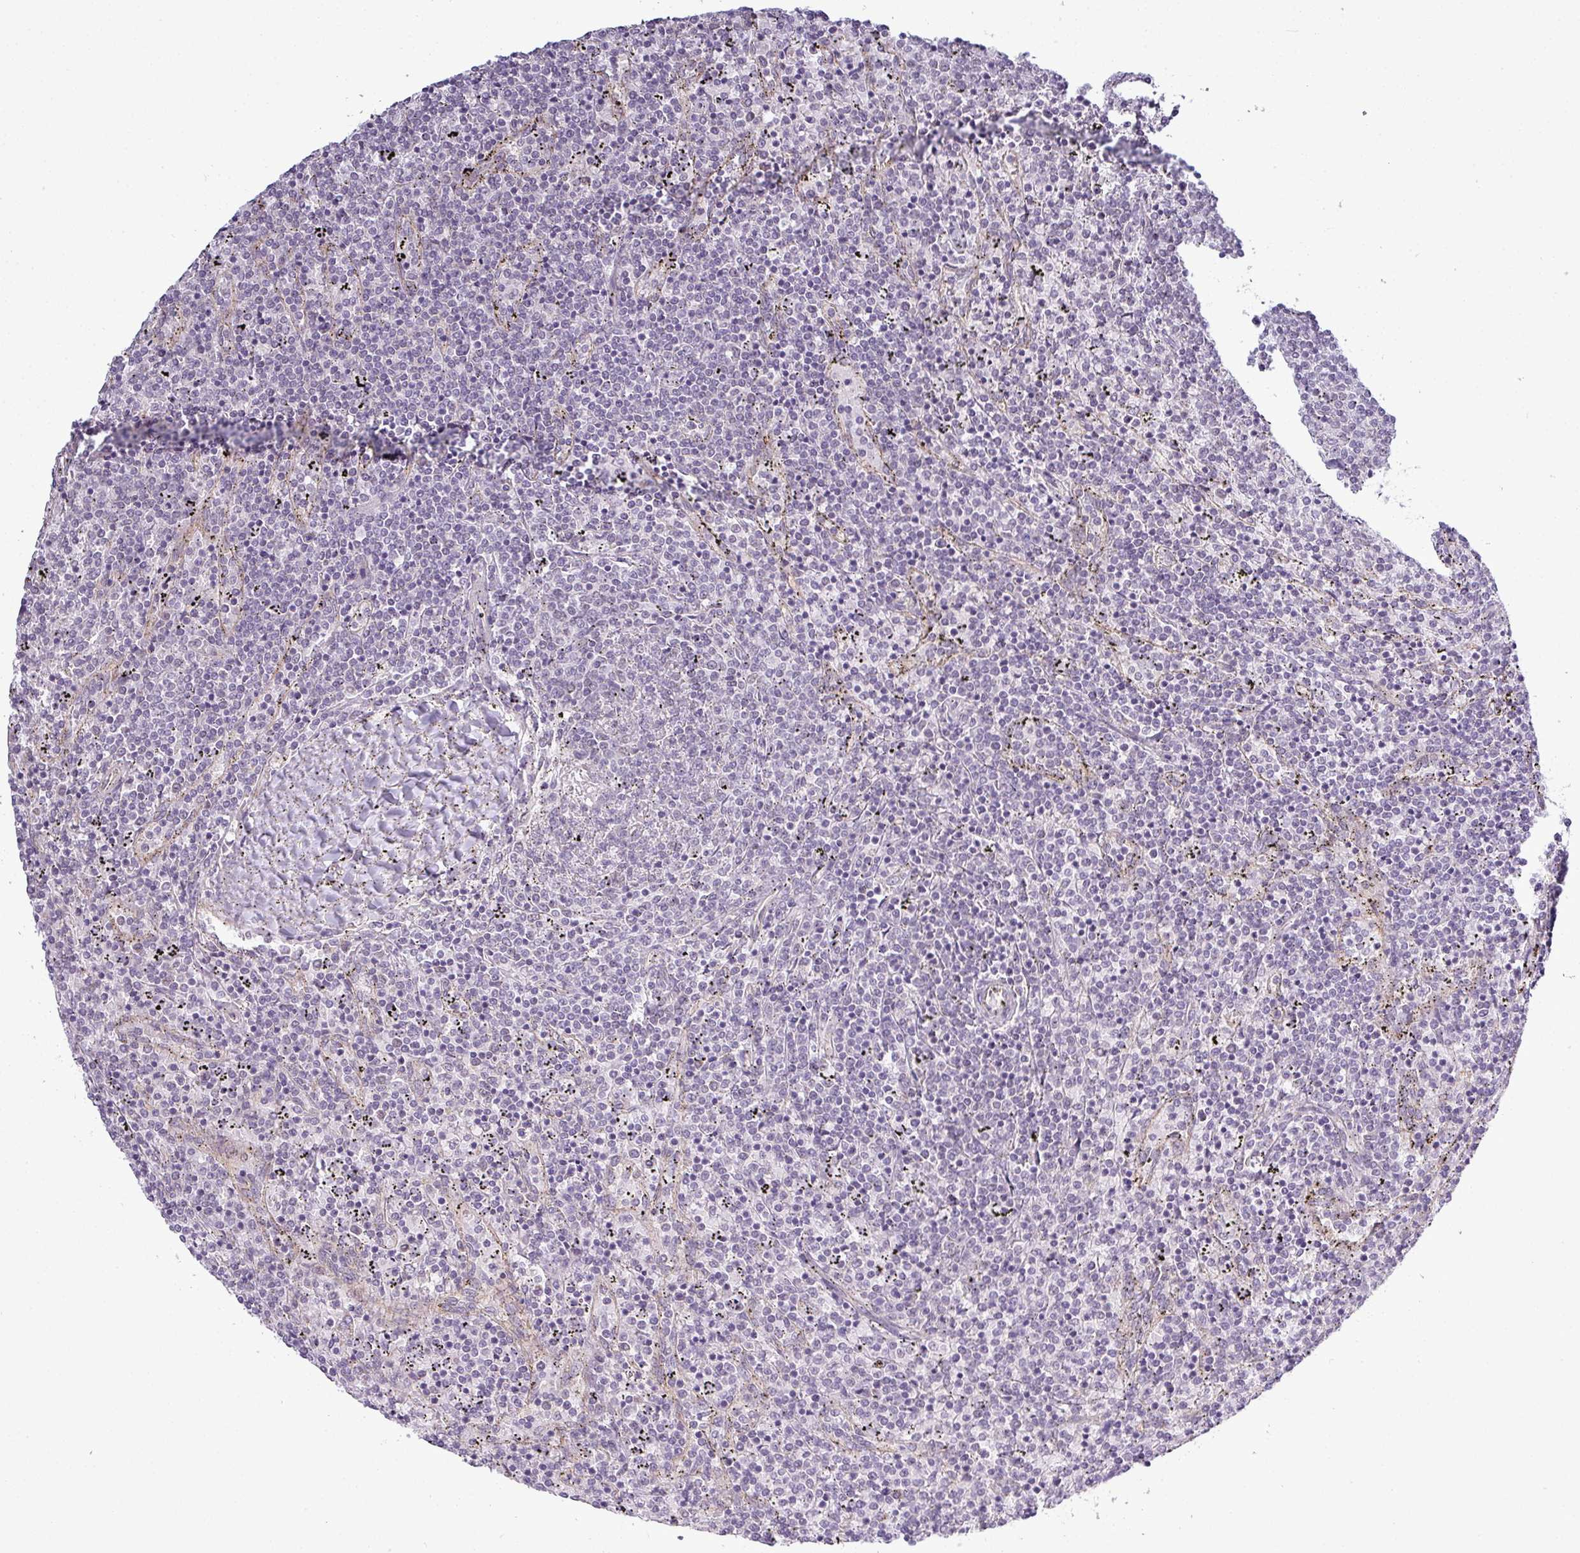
{"staining": {"intensity": "negative", "quantity": "none", "location": "none"}, "tissue": "lymphoma", "cell_type": "Tumor cells", "image_type": "cancer", "snomed": [{"axis": "morphology", "description": "Malignant lymphoma, non-Hodgkin's type, Low grade"}, {"axis": "topography", "description": "Spleen"}], "caption": "Immunohistochemistry (IHC) image of neoplastic tissue: malignant lymphoma, non-Hodgkin's type (low-grade) stained with DAB demonstrates no significant protein staining in tumor cells. (Stains: DAB immunohistochemistry with hematoxylin counter stain, Microscopy: brightfield microscopy at high magnification).", "gene": "ZNF217", "patient": {"sex": "female", "age": 50}}